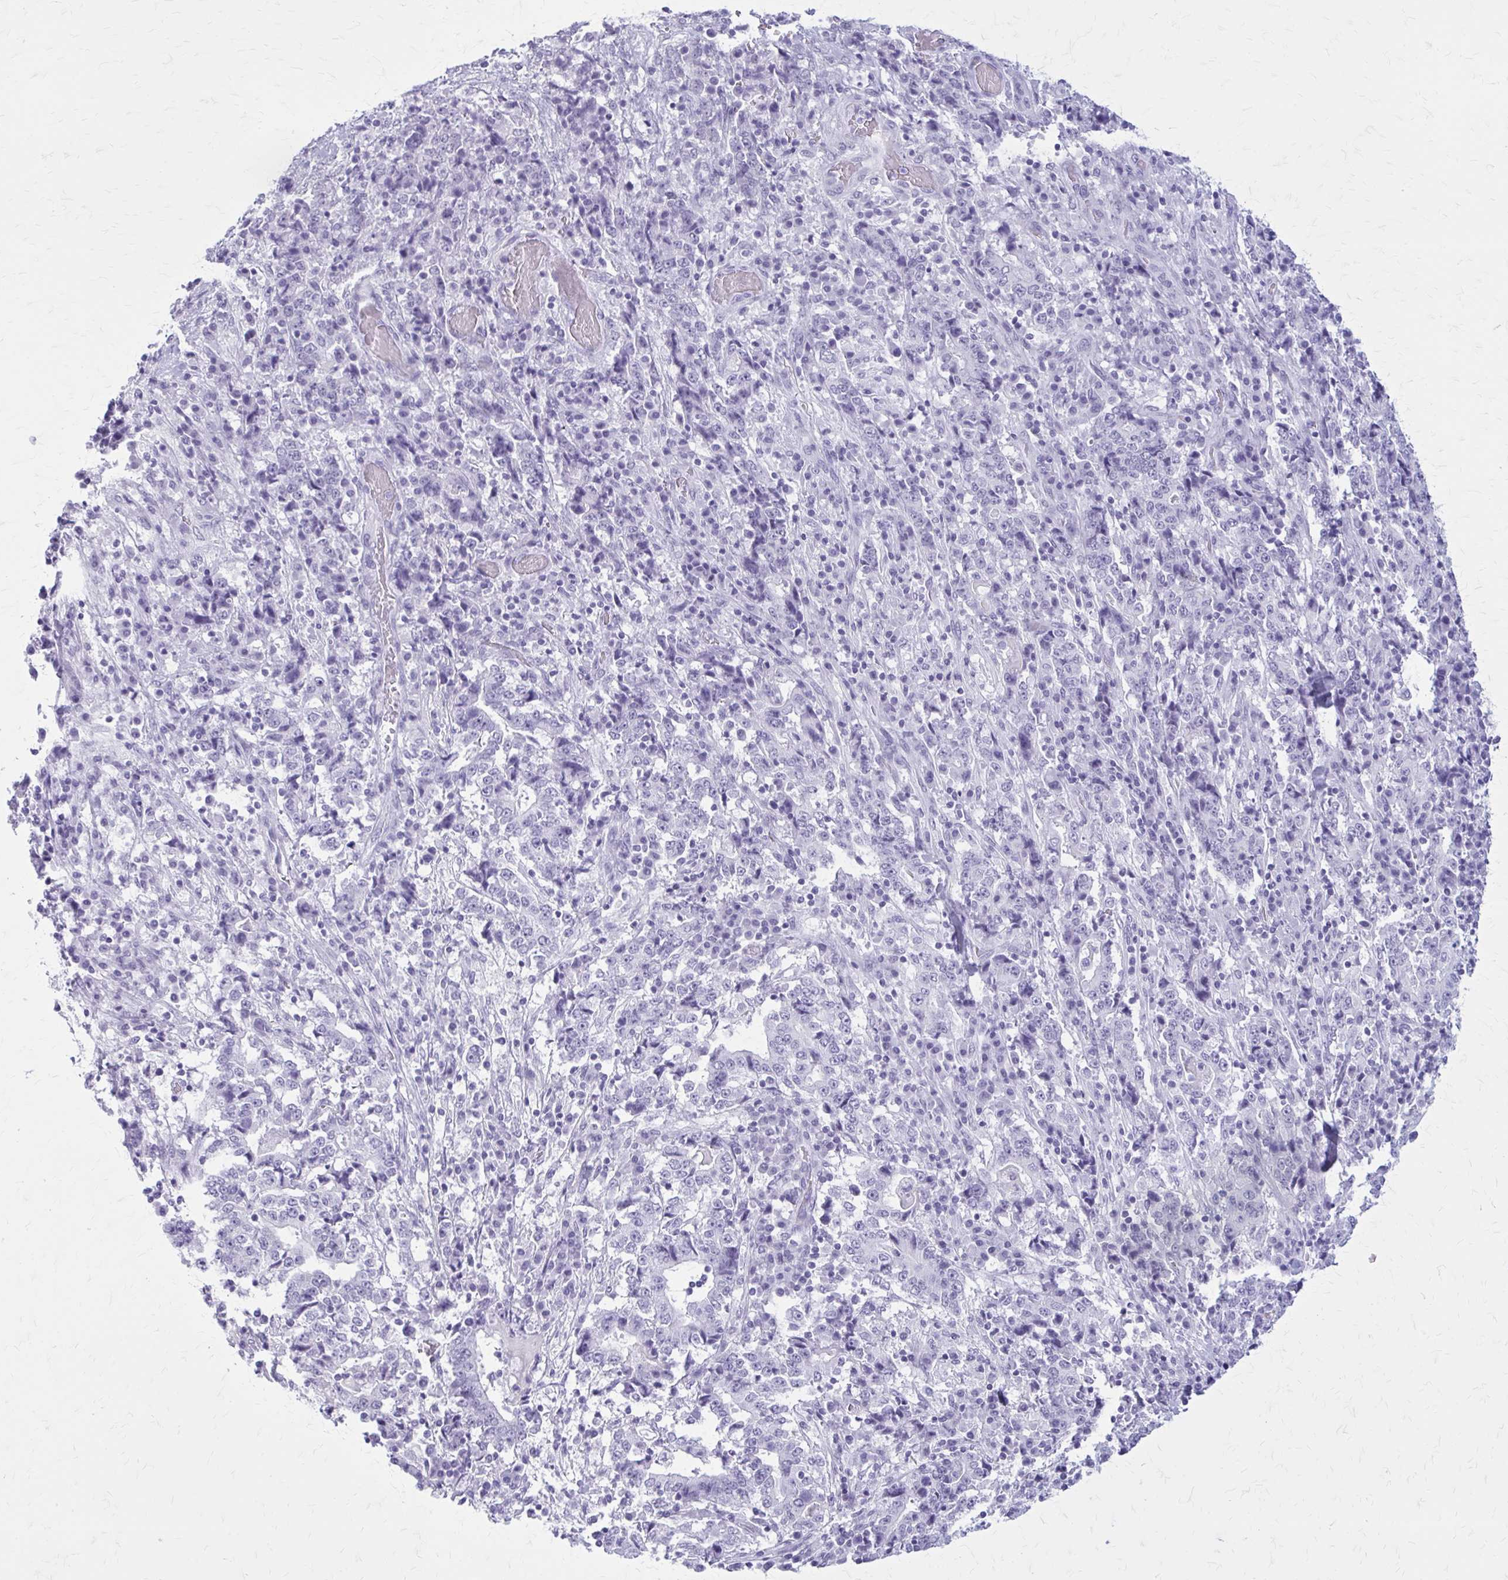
{"staining": {"intensity": "negative", "quantity": "none", "location": "none"}, "tissue": "stomach cancer", "cell_type": "Tumor cells", "image_type": "cancer", "snomed": [{"axis": "morphology", "description": "Normal tissue, NOS"}, {"axis": "morphology", "description": "Adenocarcinoma, NOS"}, {"axis": "topography", "description": "Stomach, upper"}, {"axis": "topography", "description": "Stomach"}], "caption": "Image shows no significant protein expression in tumor cells of stomach adenocarcinoma.", "gene": "GAD1", "patient": {"sex": "male", "age": 59}}